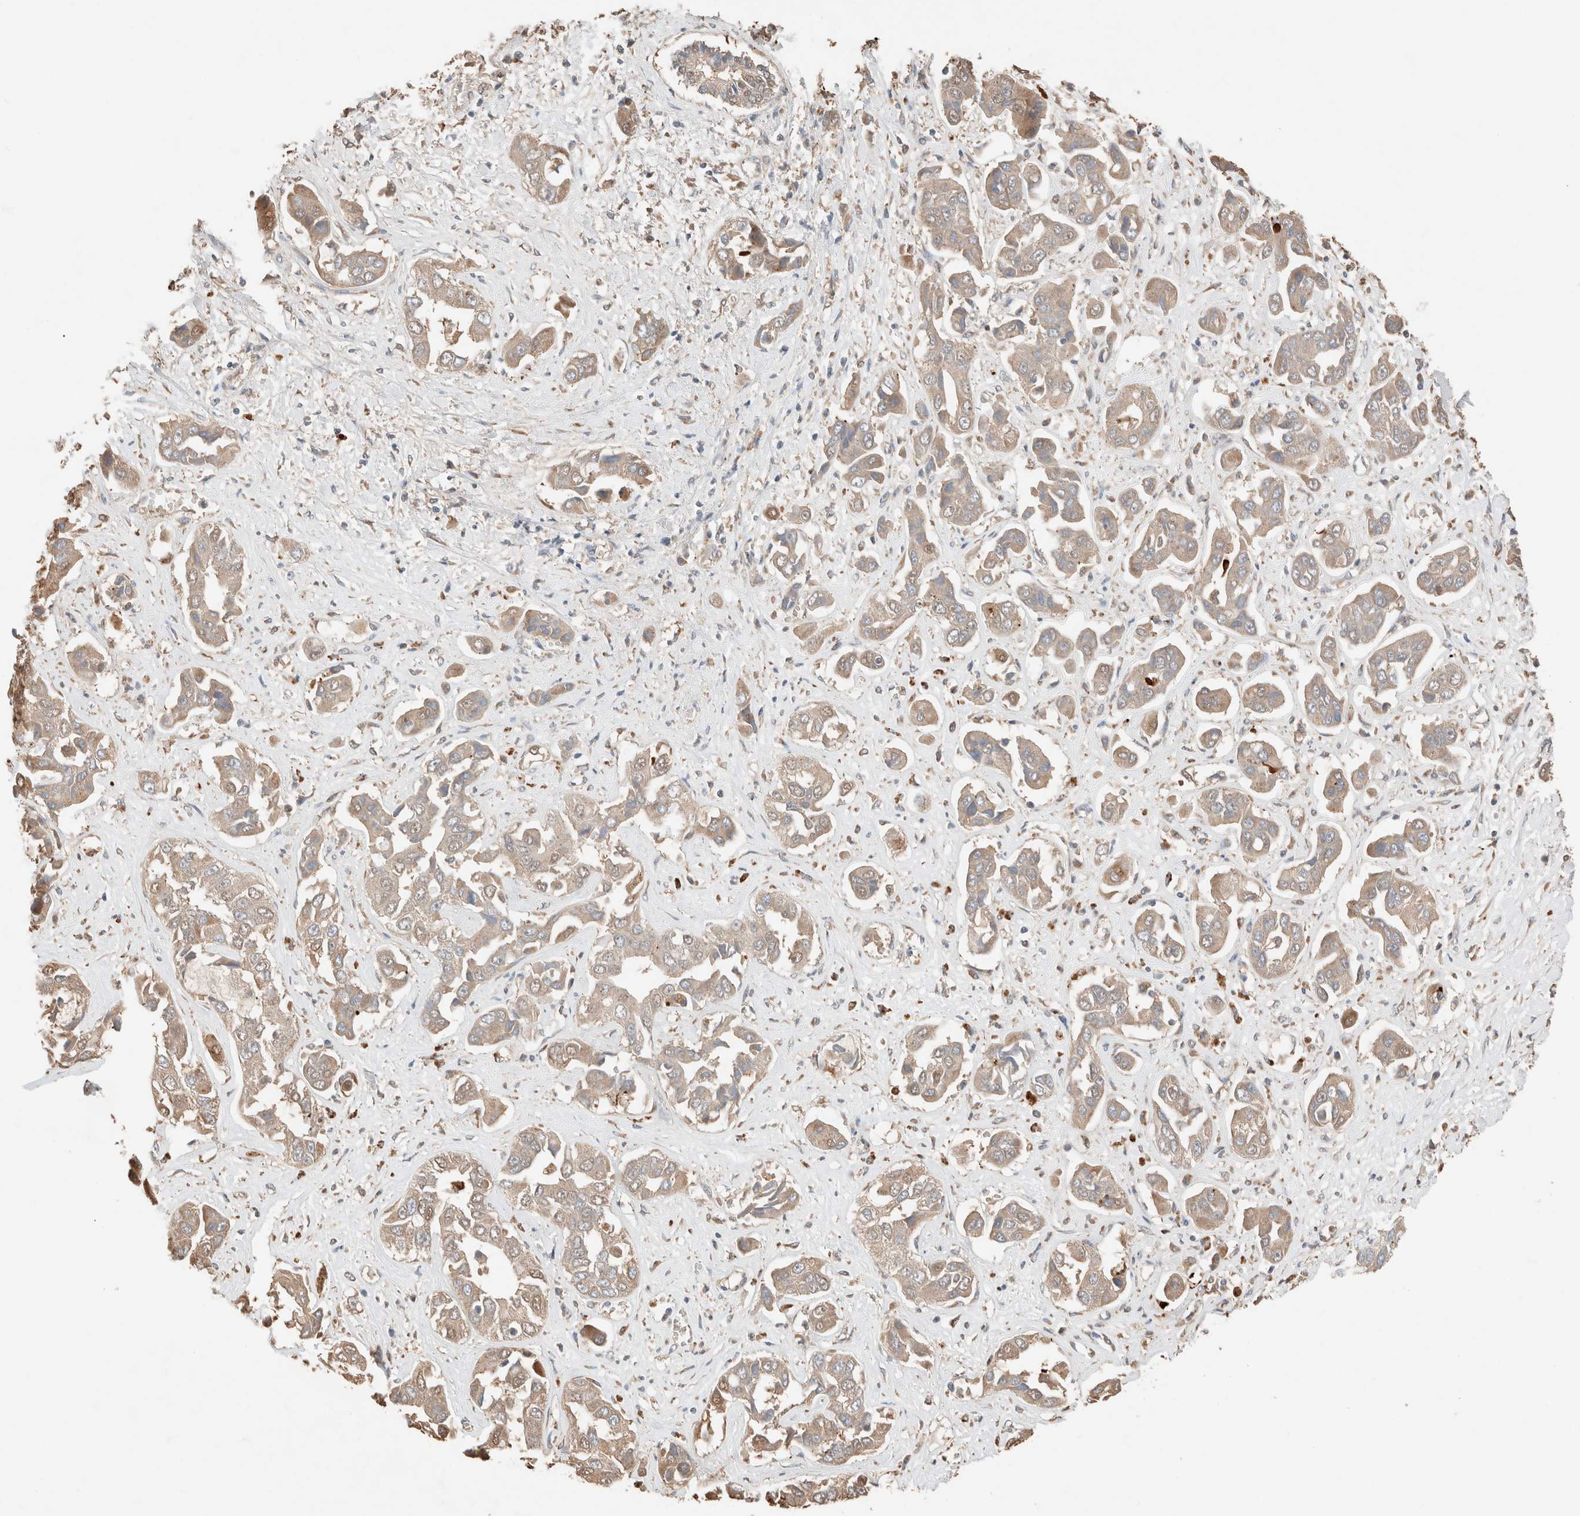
{"staining": {"intensity": "weak", "quantity": ">75%", "location": "cytoplasmic/membranous"}, "tissue": "liver cancer", "cell_type": "Tumor cells", "image_type": "cancer", "snomed": [{"axis": "morphology", "description": "Cholangiocarcinoma"}, {"axis": "topography", "description": "Liver"}], "caption": "Weak cytoplasmic/membranous expression for a protein is appreciated in about >75% of tumor cells of liver cholangiocarcinoma using immunohistochemistry.", "gene": "TUBD1", "patient": {"sex": "female", "age": 52}}